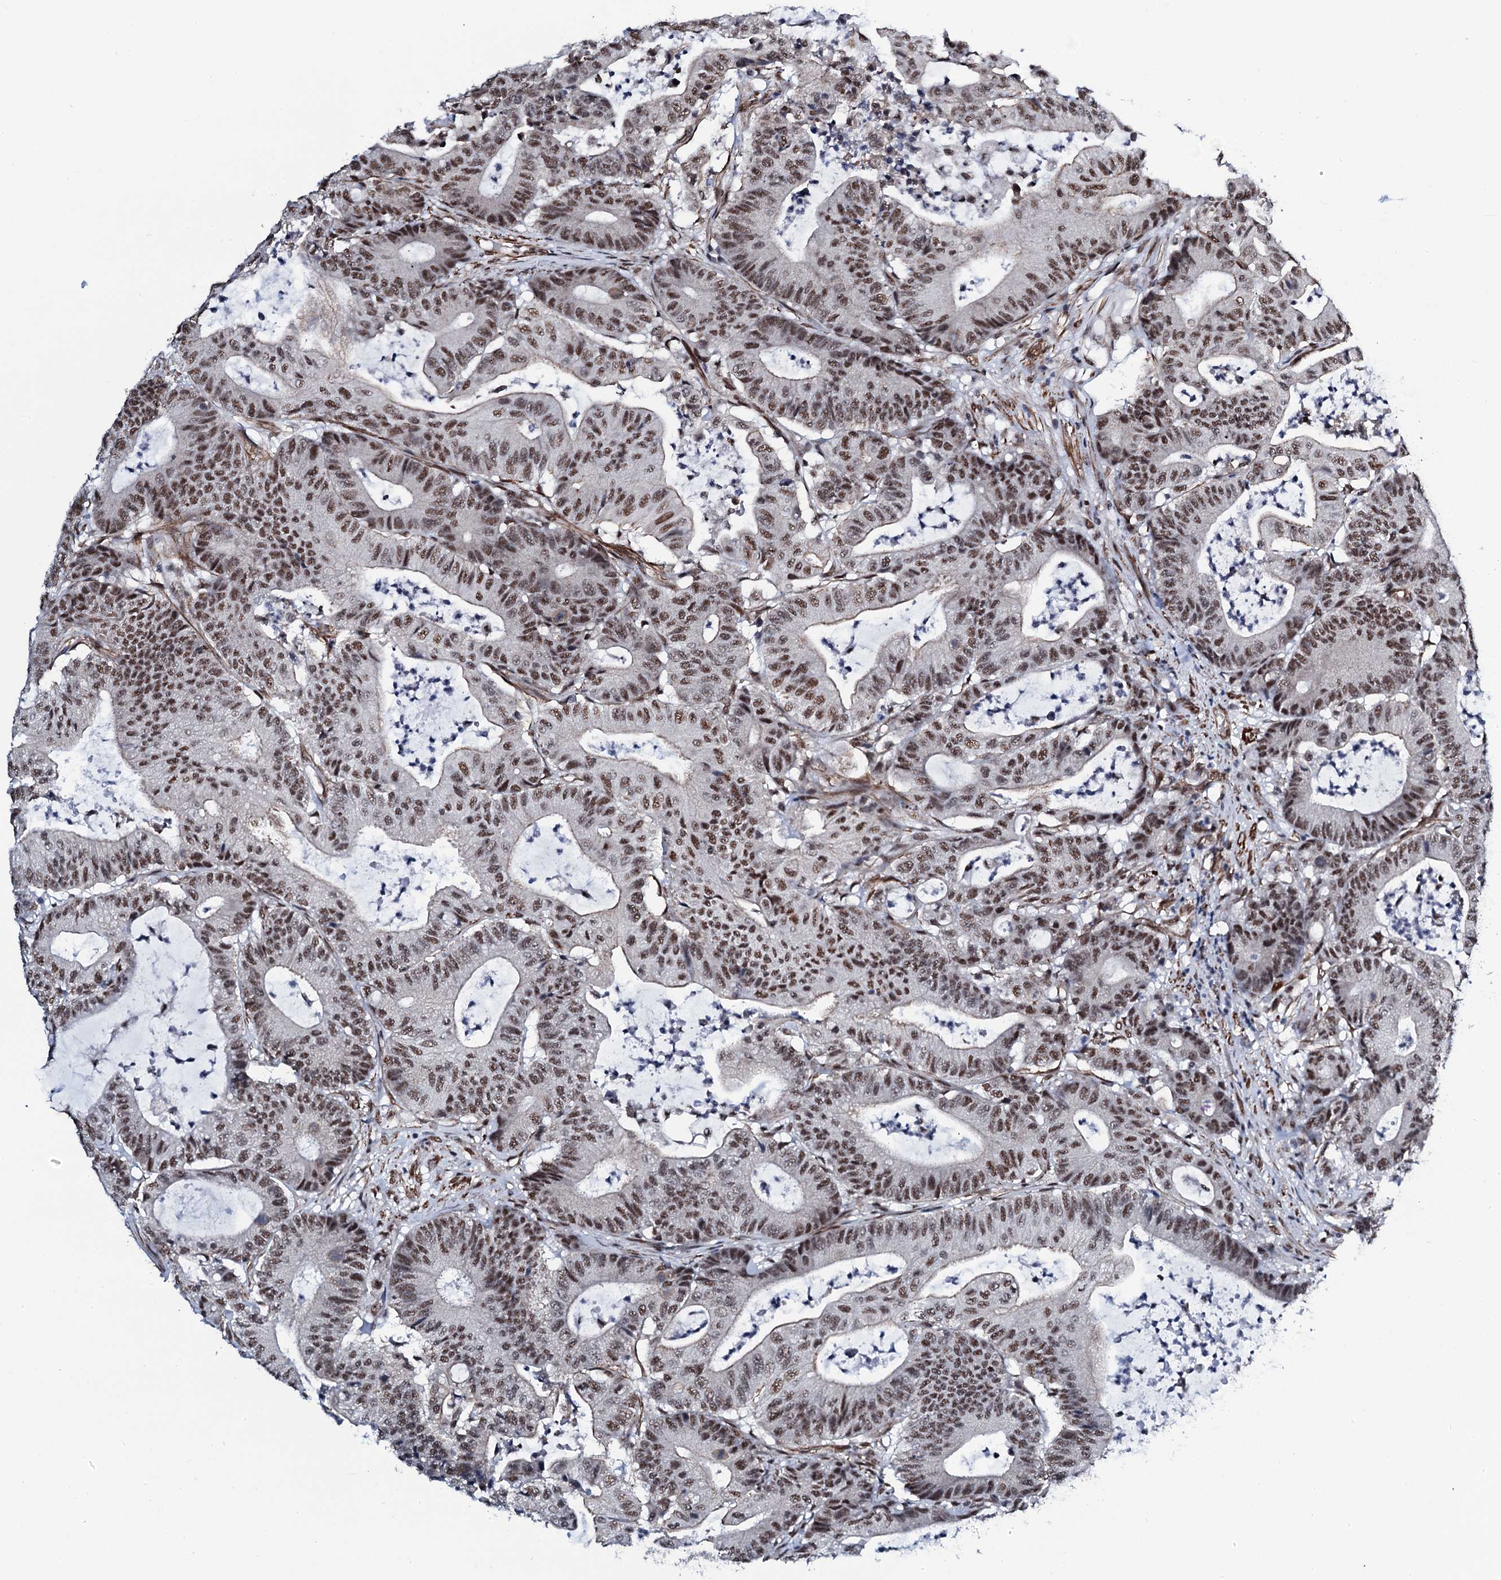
{"staining": {"intensity": "moderate", "quantity": ">75%", "location": "nuclear"}, "tissue": "colorectal cancer", "cell_type": "Tumor cells", "image_type": "cancer", "snomed": [{"axis": "morphology", "description": "Adenocarcinoma, NOS"}, {"axis": "topography", "description": "Colon"}], "caption": "DAB immunohistochemical staining of human adenocarcinoma (colorectal) reveals moderate nuclear protein positivity in approximately >75% of tumor cells.", "gene": "CWC15", "patient": {"sex": "female", "age": 84}}